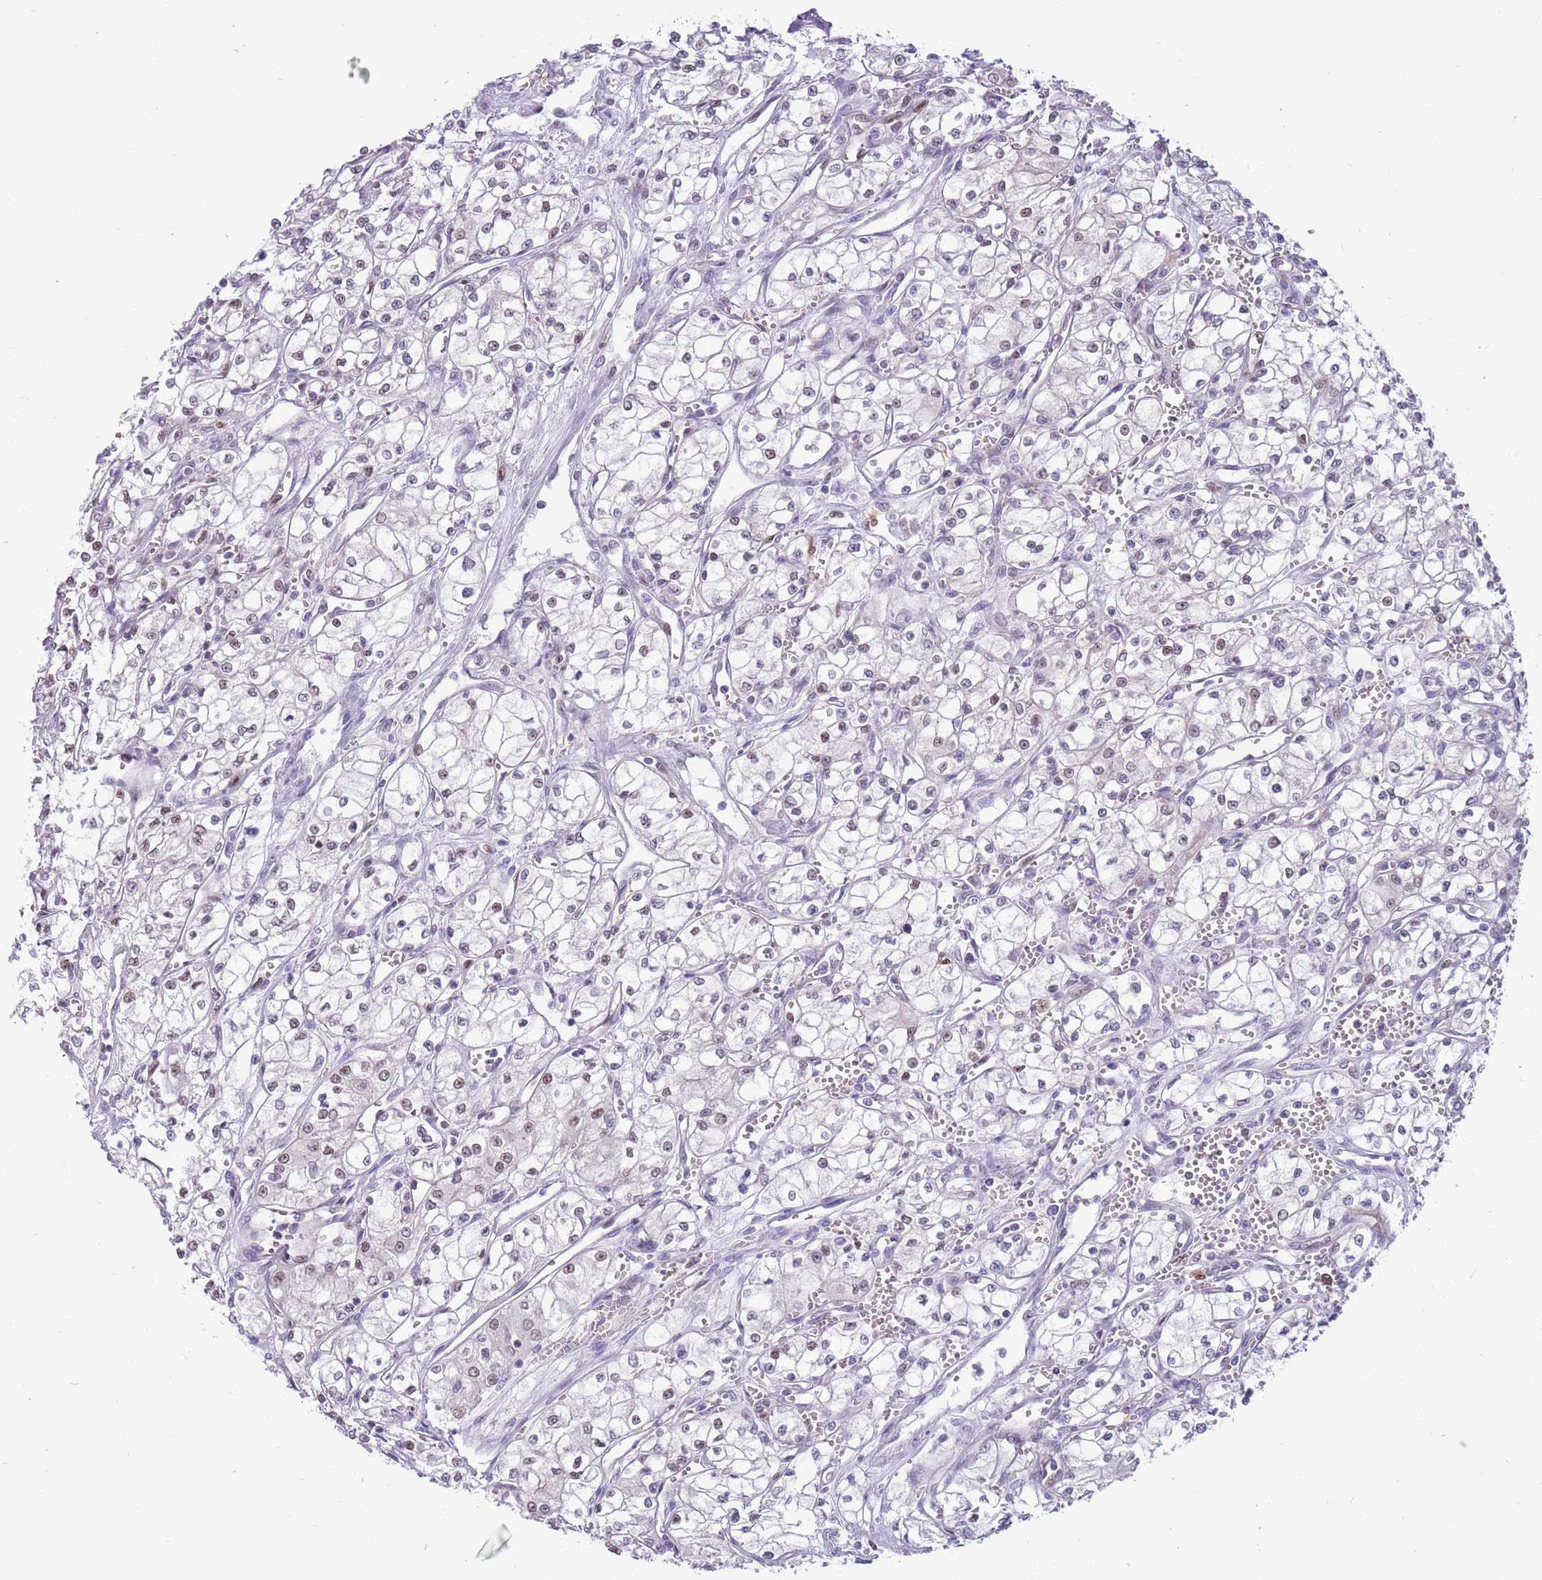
{"staining": {"intensity": "weak", "quantity": "<25%", "location": "nuclear"}, "tissue": "renal cancer", "cell_type": "Tumor cells", "image_type": "cancer", "snomed": [{"axis": "morphology", "description": "Adenocarcinoma, NOS"}, {"axis": "topography", "description": "Kidney"}], "caption": "Human renal adenocarcinoma stained for a protein using IHC demonstrates no expression in tumor cells.", "gene": "DDI2", "patient": {"sex": "male", "age": 59}}